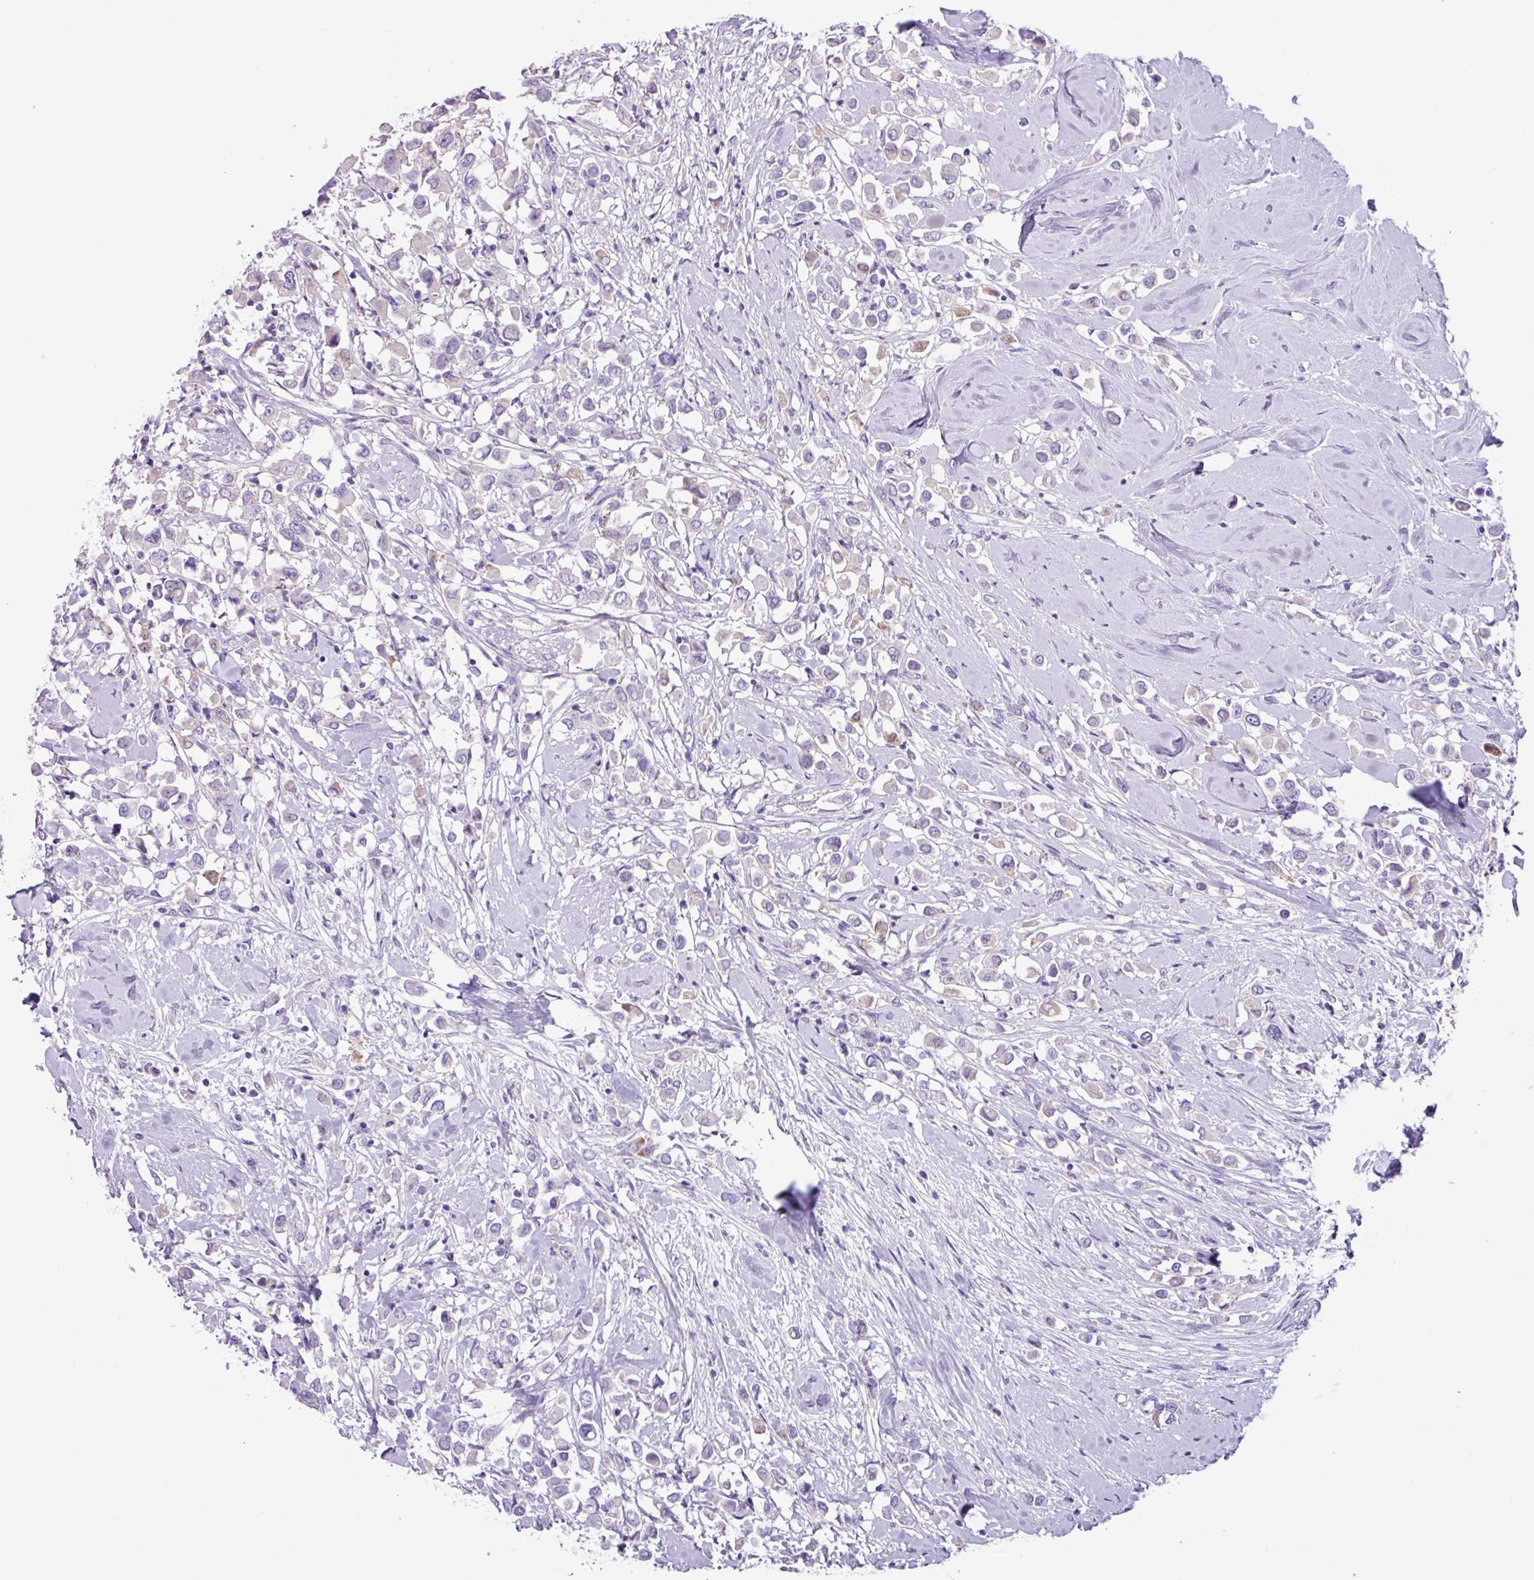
{"staining": {"intensity": "negative", "quantity": "none", "location": "none"}, "tissue": "breast cancer", "cell_type": "Tumor cells", "image_type": "cancer", "snomed": [{"axis": "morphology", "description": "Duct carcinoma"}, {"axis": "topography", "description": "Breast"}], "caption": "Tumor cells show no significant protein positivity in breast cancer (infiltrating ductal carcinoma).", "gene": "CYSTM1", "patient": {"sex": "female", "age": 61}}